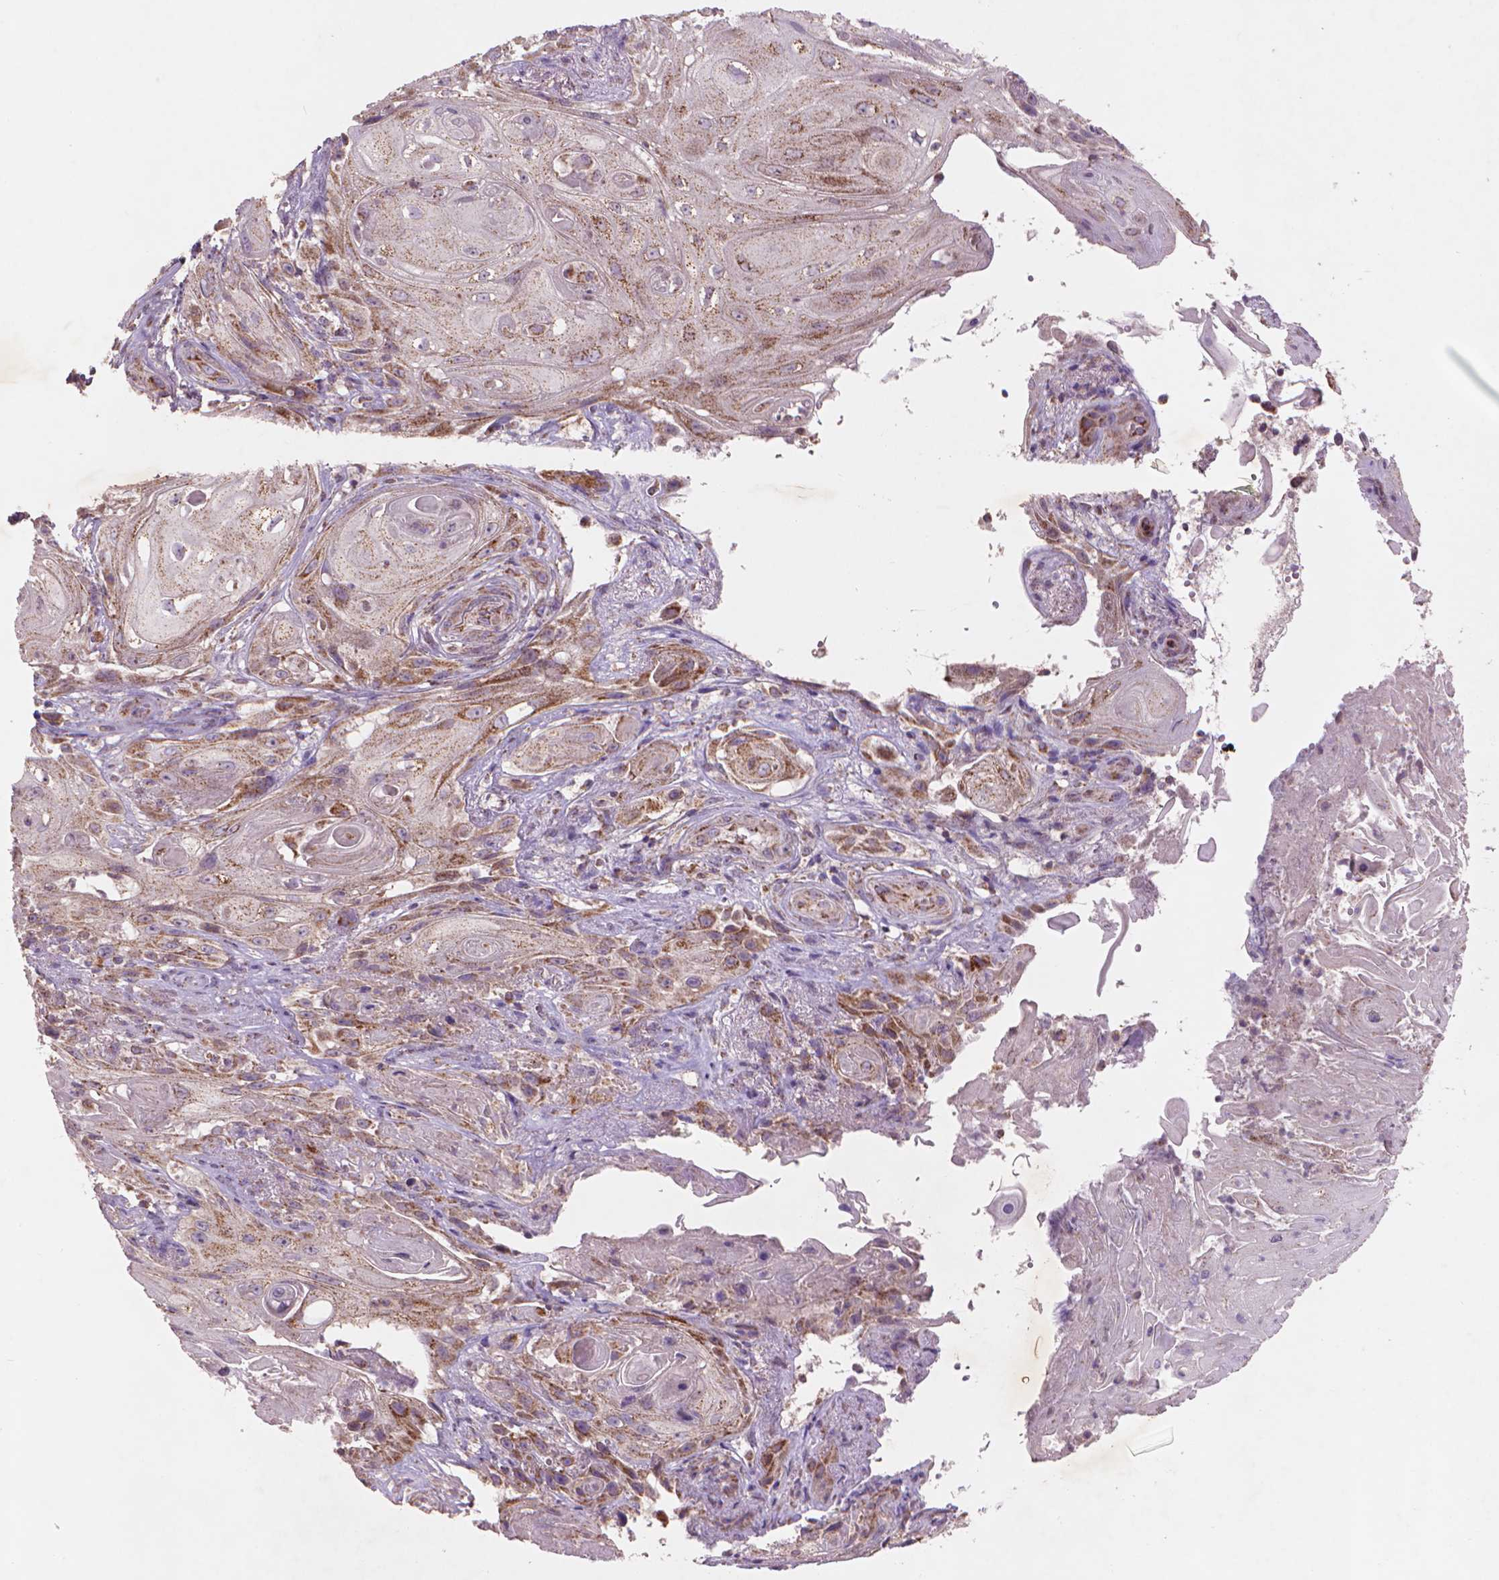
{"staining": {"intensity": "weak", "quantity": "25%-75%", "location": "cytoplasmic/membranous"}, "tissue": "skin cancer", "cell_type": "Tumor cells", "image_type": "cancer", "snomed": [{"axis": "morphology", "description": "Squamous cell carcinoma, NOS"}, {"axis": "topography", "description": "Skin"}], "caption": "Approximately 25%-75% of tumor cells in skin cancer display weak cytoplasmic/membranous protein positivity as visualized by brown immunohistochemical staining.", "gene": "NLRX1", "patient": {"sex": "male", "age": 62}}